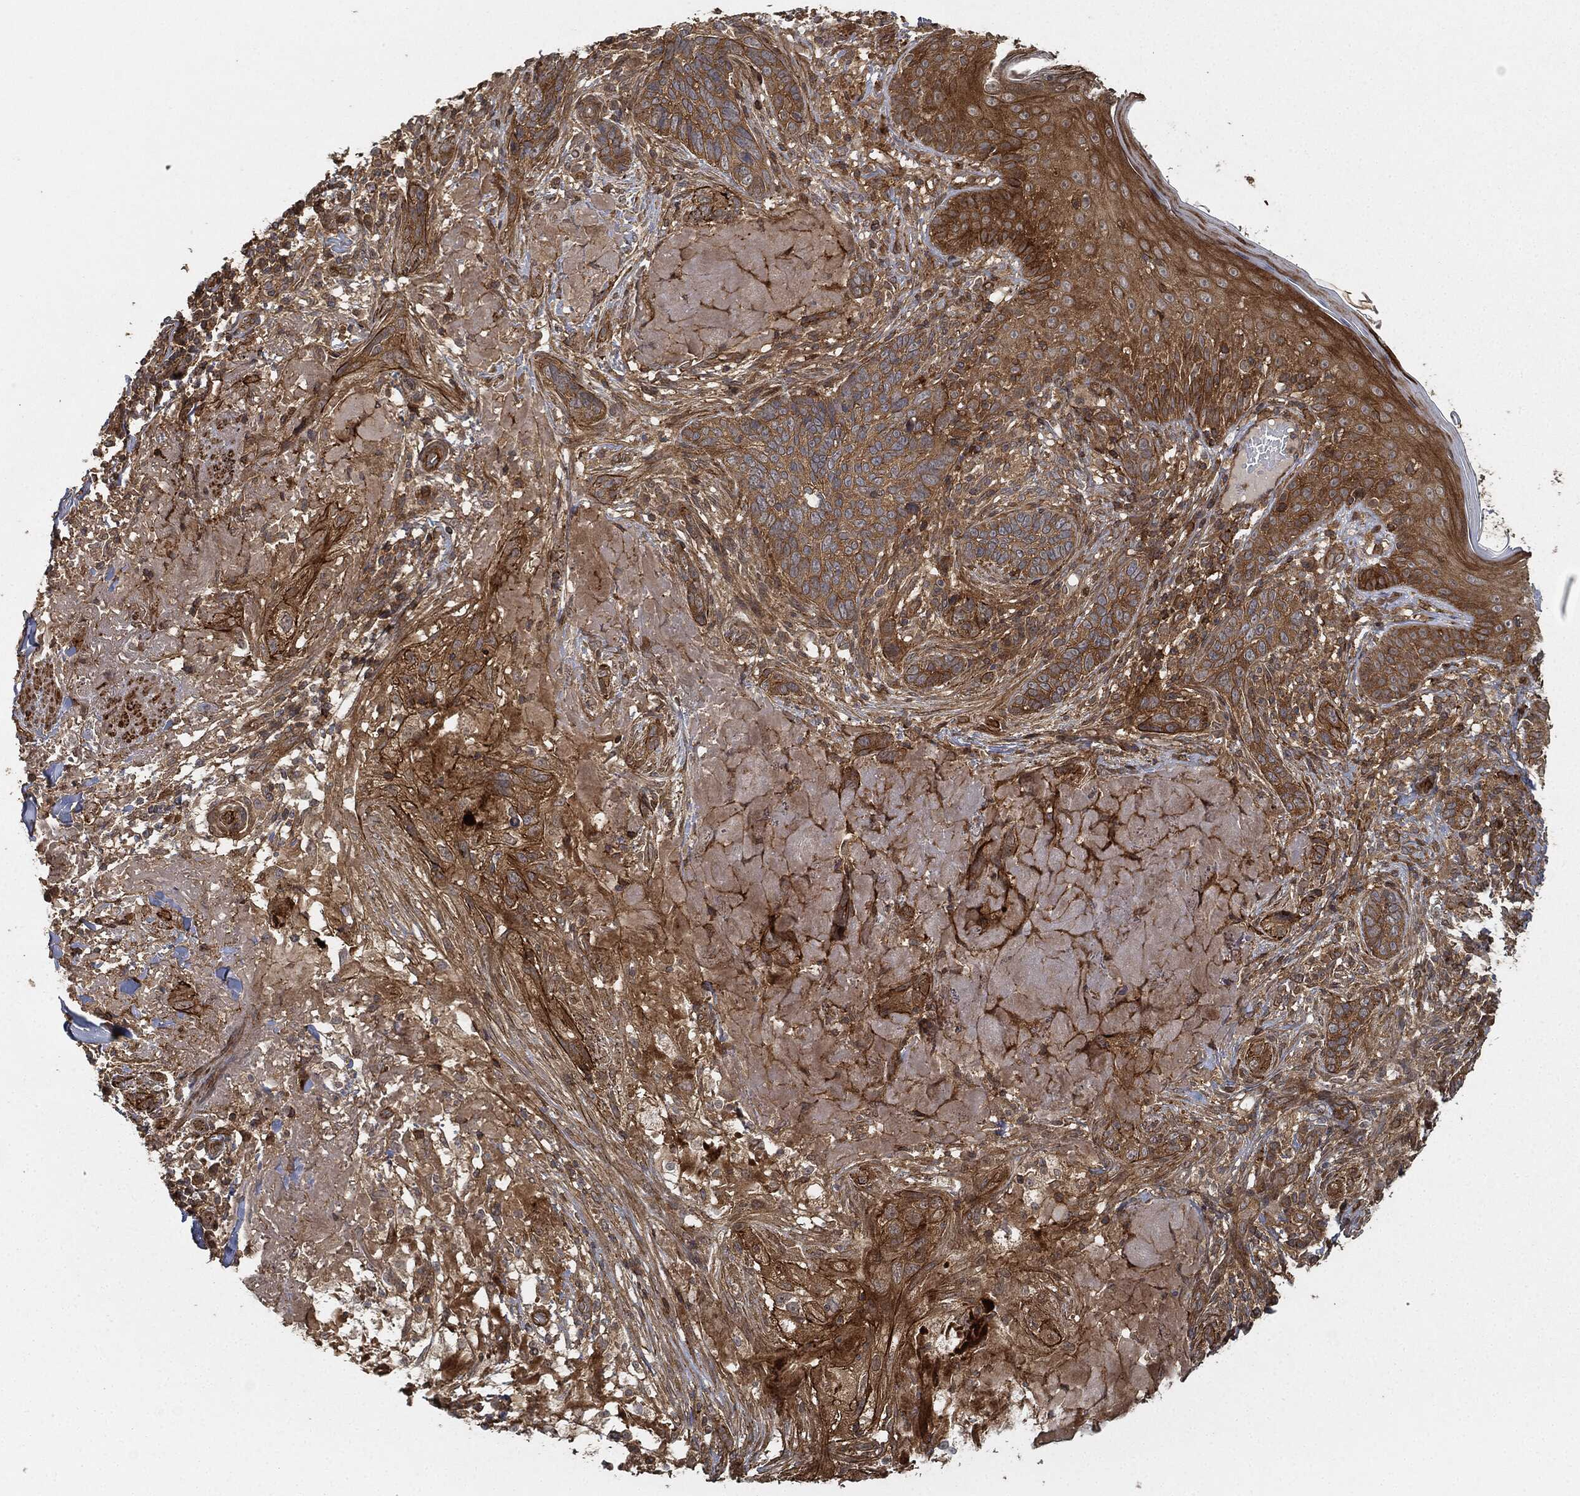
{"staining": {"intensity": "strong", "quantity": ">75%", "location": "cytoplasmic/membranous"}, "tissue": "skin cancer", "cell_type": "Tumor cells", "image_type": "cancer", "snomed": [{"axis": "morphology", "description": "Basal cell carcinoma"}, {"axis": "topography", "description": "Skin"}], "caption": "A micrograph showing strong cytoplasmic/membranous positivity in about >75% of tumor cells in skin cancer, as visualized by brown immunohistochemical staining.", "gene": "TPT1", "patient": {"sex": "male", "age": 91}}